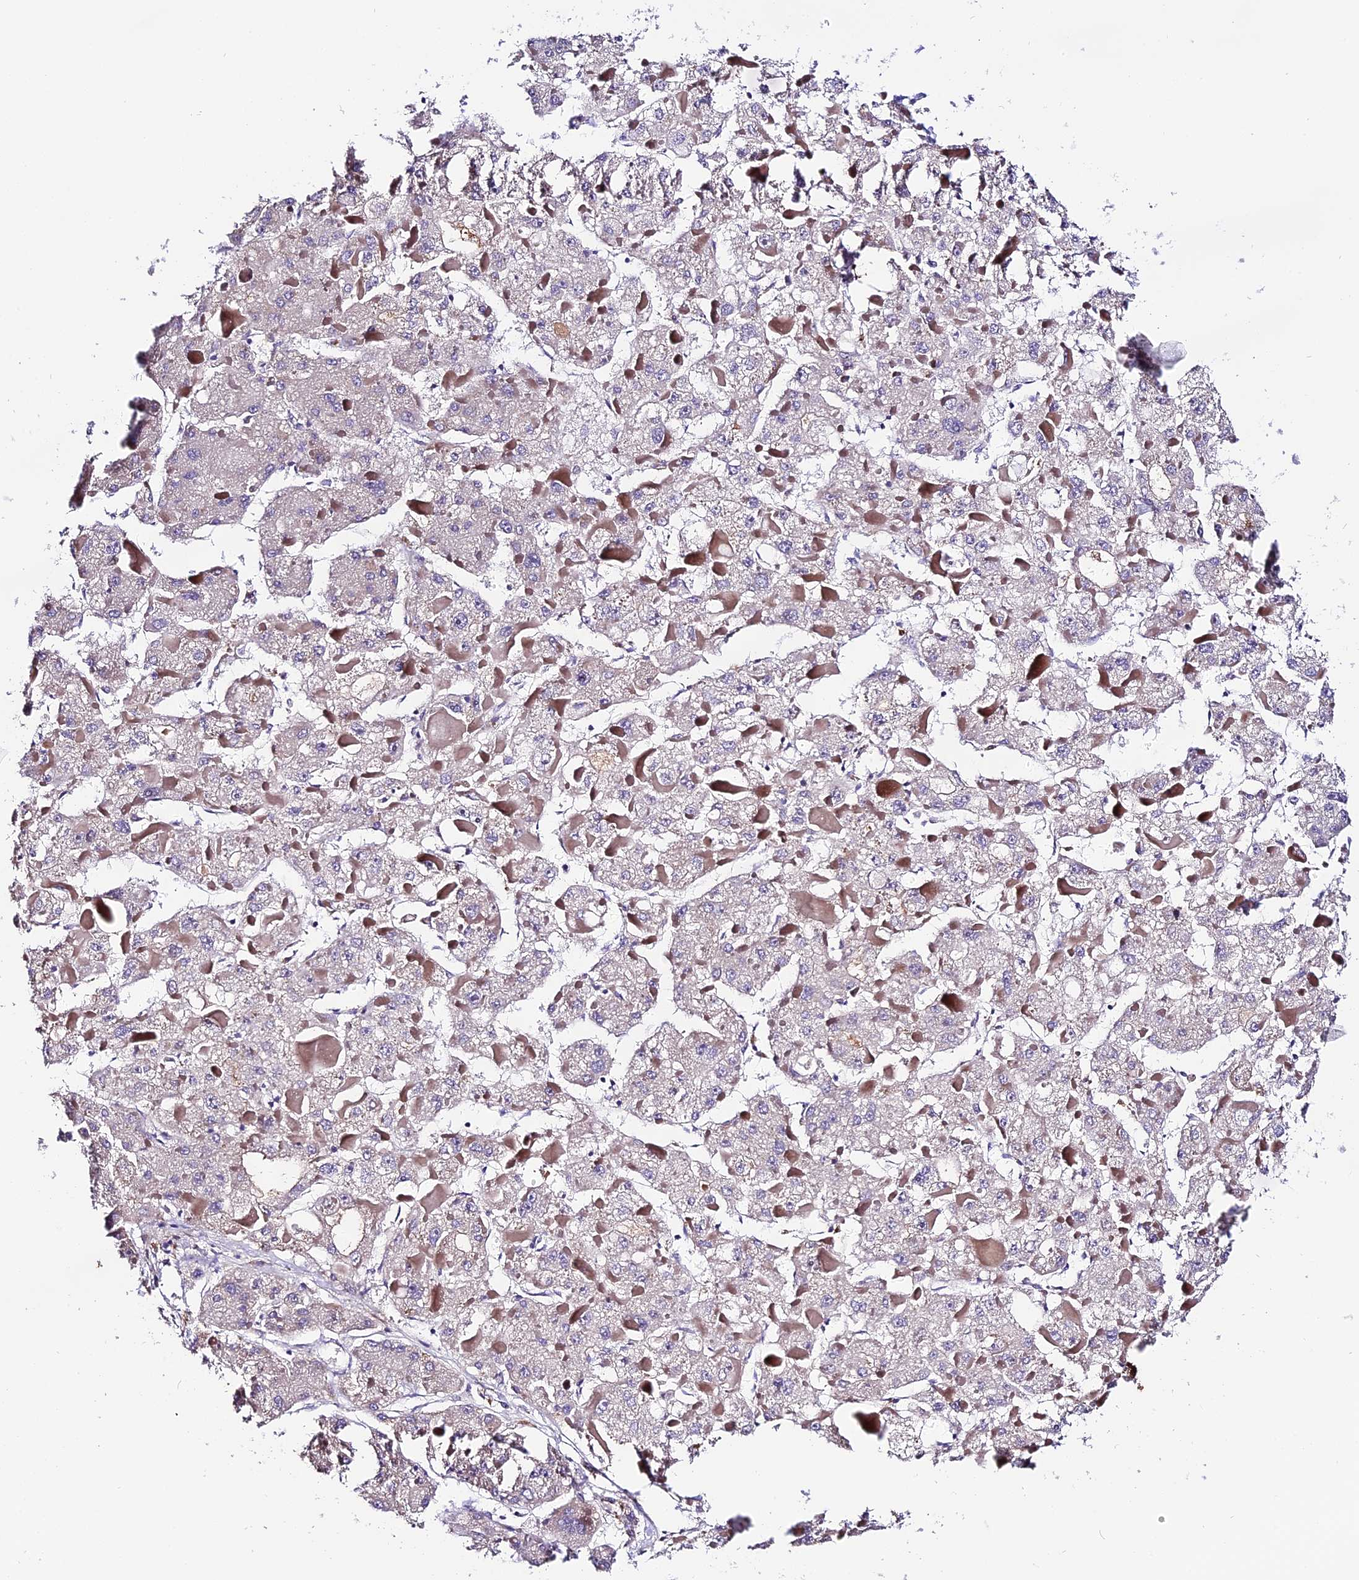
{"staining": {"intensity": "moderate", "quantity": "25%-75%", "location": "cytoplasmic/membranous"}, "tissue": "liver cancer", "cell_type": "Tumor cells", "image_type": "cancer", "snomed": [{"axis": "morphology", "description": "Carcinoma, Hepatocellular, NOS"}, {"axis": "topography", "description": "Liver"}], "caption": "Hepatocellular carcinoma (liver) tissue demonstrates moderate cytoplasmic/membranous staining in about 25%-75% of tumor cells, visualized by immunohistochemistry. The staining was performed using DAB (3,3'-diaminobenzidine) to visualize the protein expression in brown, while the nuclei were stained in blue with hematoxylin (Magnification: 20x).", "gene": "MAP3K7CL", "patient": {"sex": "female", "age": 73}}